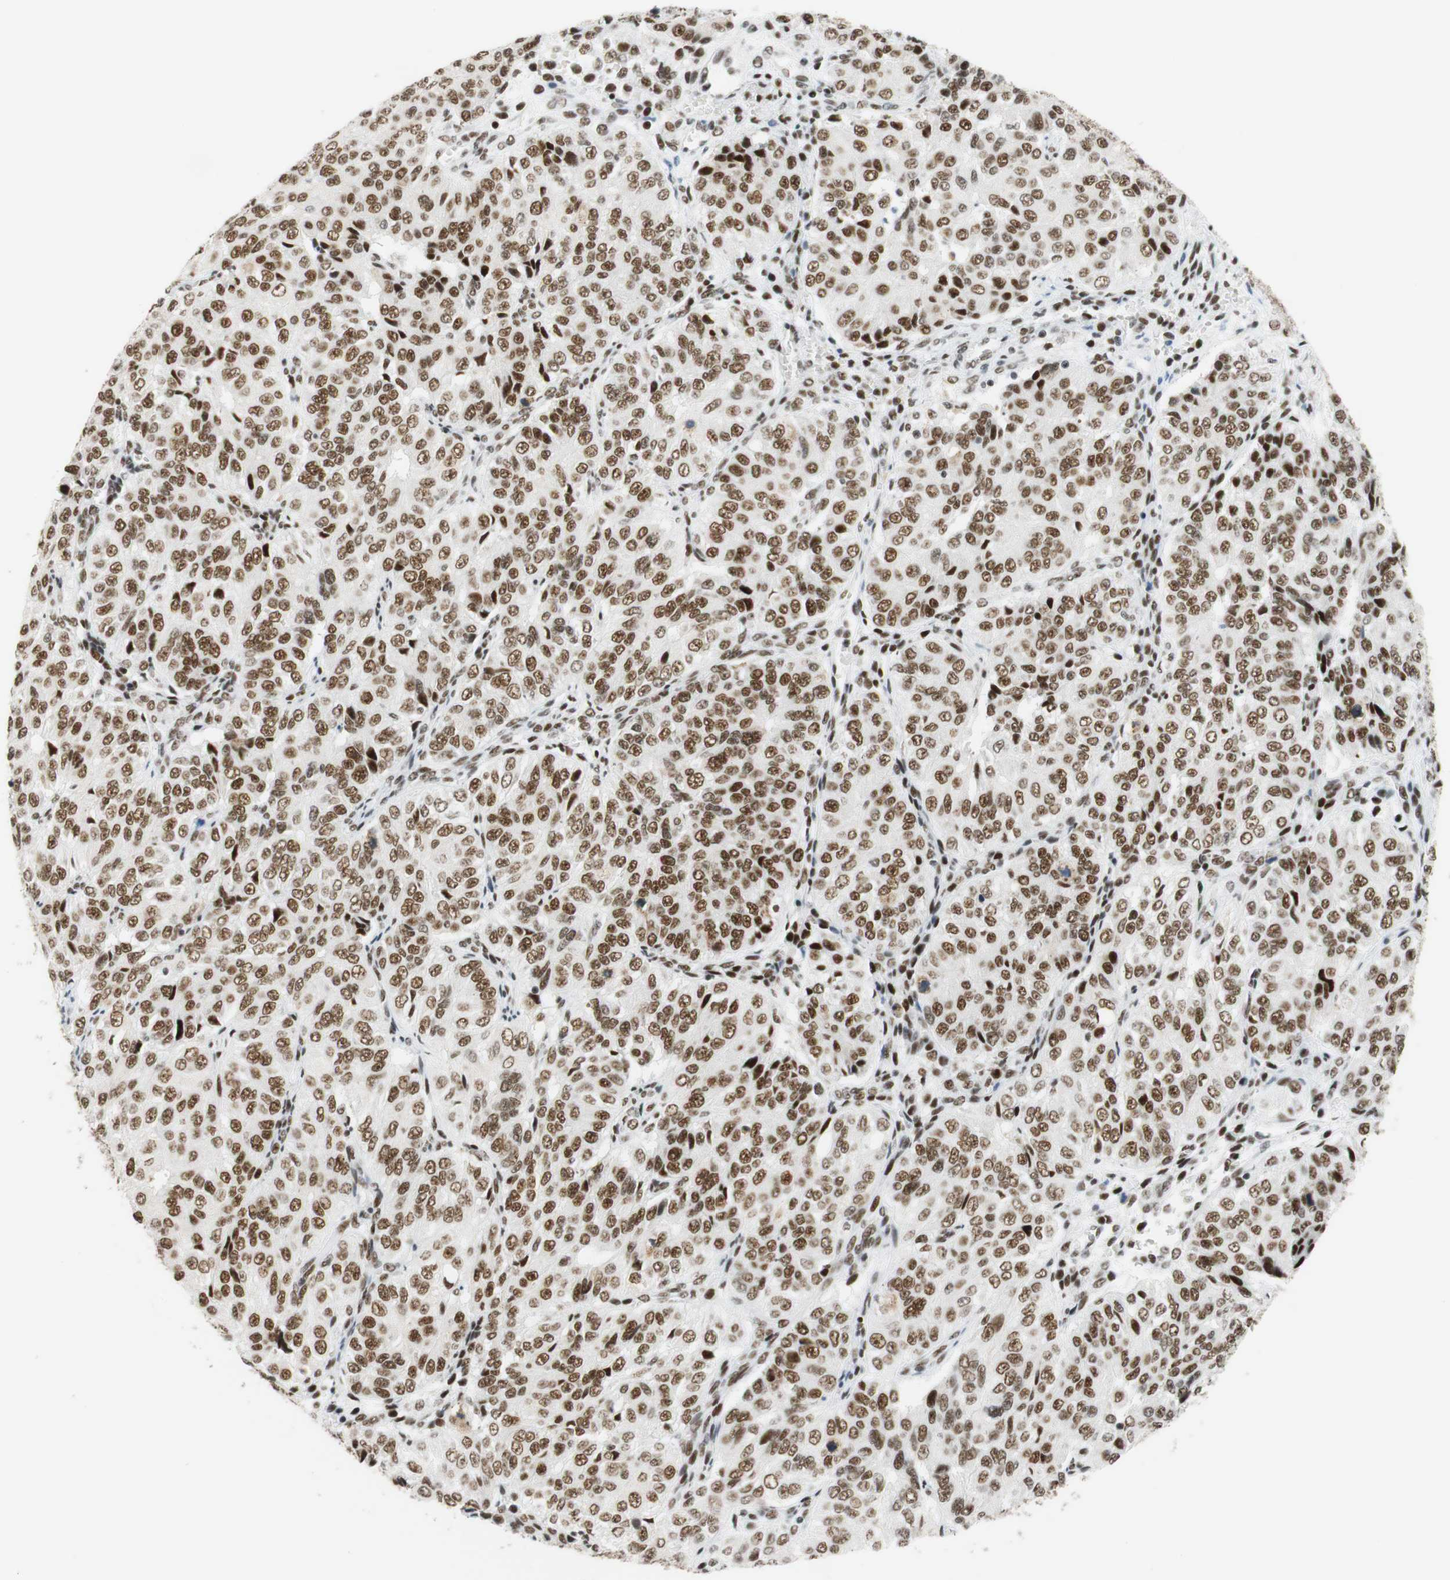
{"staining": {"intensity": "strong", "quantity": ">75%", "location": "nuclear"}, "tissue": "ovarian cancer", "cell_type": "Tumor cells", "image_type": "cancer", "snomed": [{"axis": "morphology", "description": "Carcinoma, endometroid"}, {"axis": "topography", "description": "Ovary"}], "caption": "Immunohistochemistry (IHC) staining of endometroid carcinoma (ovarian), which displays high levels of strong nuclear positivity in approximately >75% of tumor cells indicating strong nuclear protein positivity. The staining was performed using DAB (3,3'-diaminobenzidine) (brown) for protein detection and nuclei were counterstained in hematoxylin (blue).", "gene": "RNF20", "patient": {"sex": "female", "age": 51}}